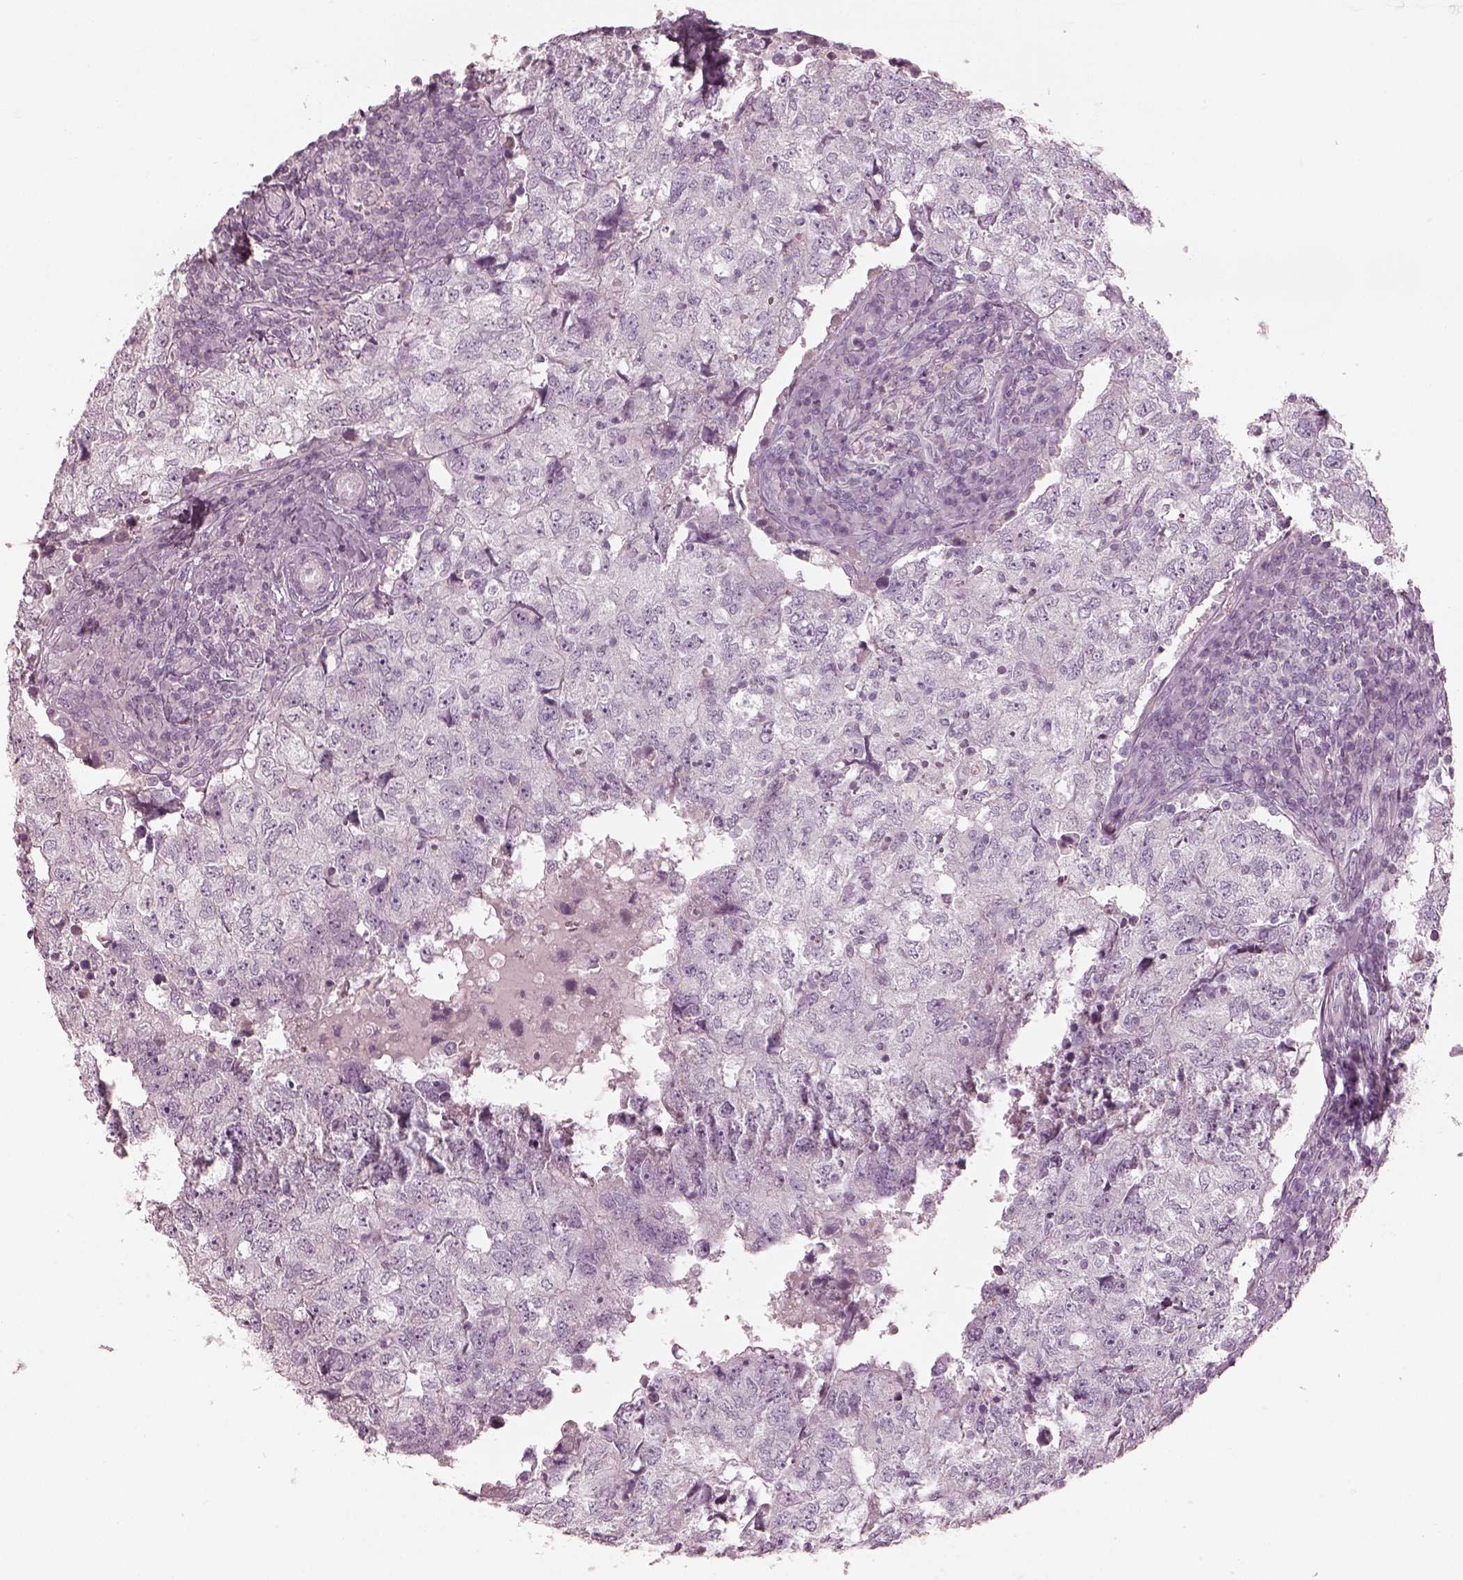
{"staining": {"intensity": "negative", "quantity": "none", "location": "none"}, "tissue": "breast cancer", "cell_type": "Tumor cells", "image_type": "cancer", "snomed": [{"axis": "morphology", "description": "Duct carcinoma"}, {"axis": "topography", "description": "Breast"}], "caption": "High magnification brightfield microscopy of breast cancer (infiltrating ductal carcinoma) stained with DAB (brown) and counterstained with hematoxylin (blue): tumor cells show no significant positivity.", "gene": "RSPH9", "patient": {"sex": "female", "age": 30}}